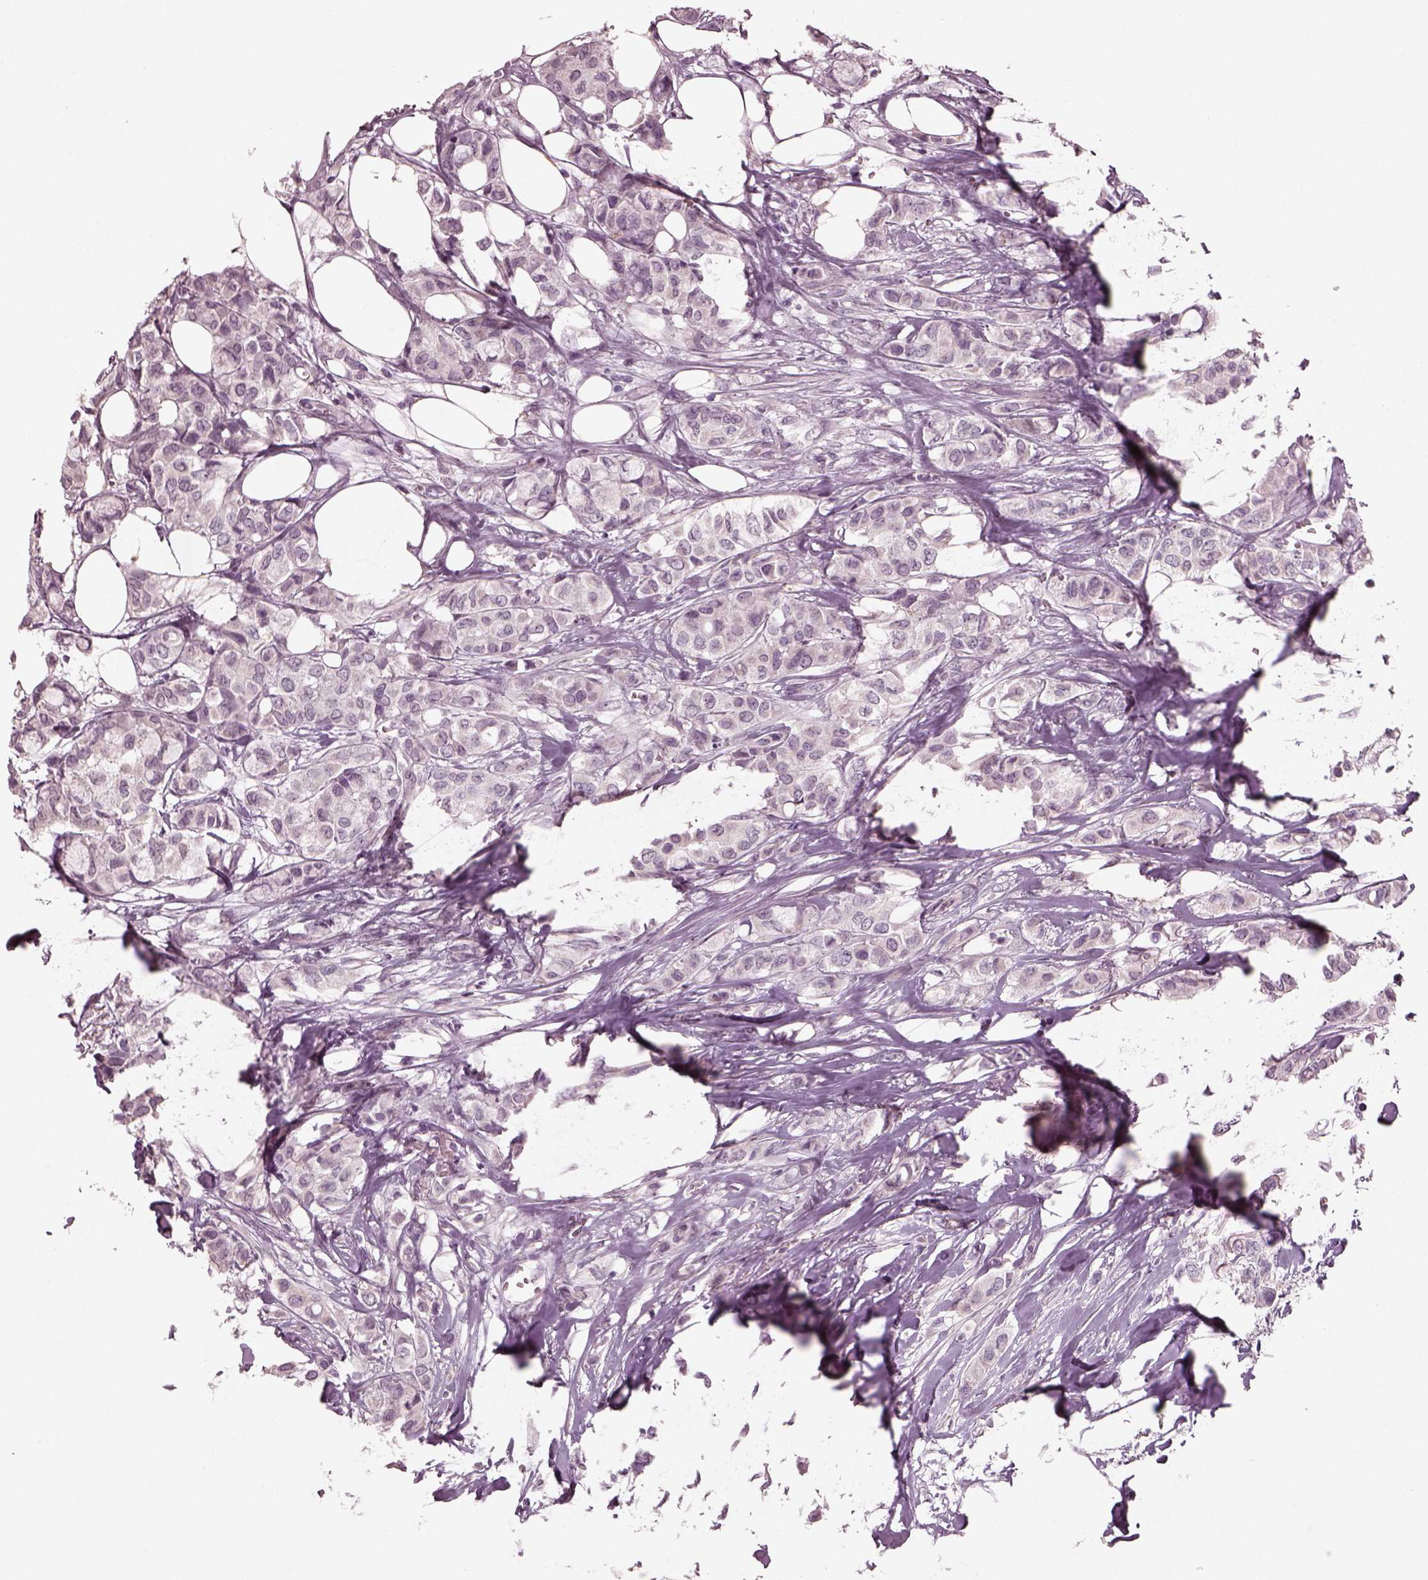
{"staining": {"intensity": "negative", "quantity": "none", "location": "none"}, "tissue": "breast cancer", "cell_type": "Tumor cells", "image_type": "cancer", "snomed": [{"axis": "morphology", "description": "Duct carcinoma"}, {"axis": "topography", "description": "Breast"}], "caption": "A high-resolution micrograph shows immunohistochemistry staining of breast cancer, which displays no significant positivity in tumor cells. (DAB immunohistochemistry visualized using brightfield microscopy, high magnification).", "gene": "RCVRN", "patient": {"sex": "female", "age": 85}}